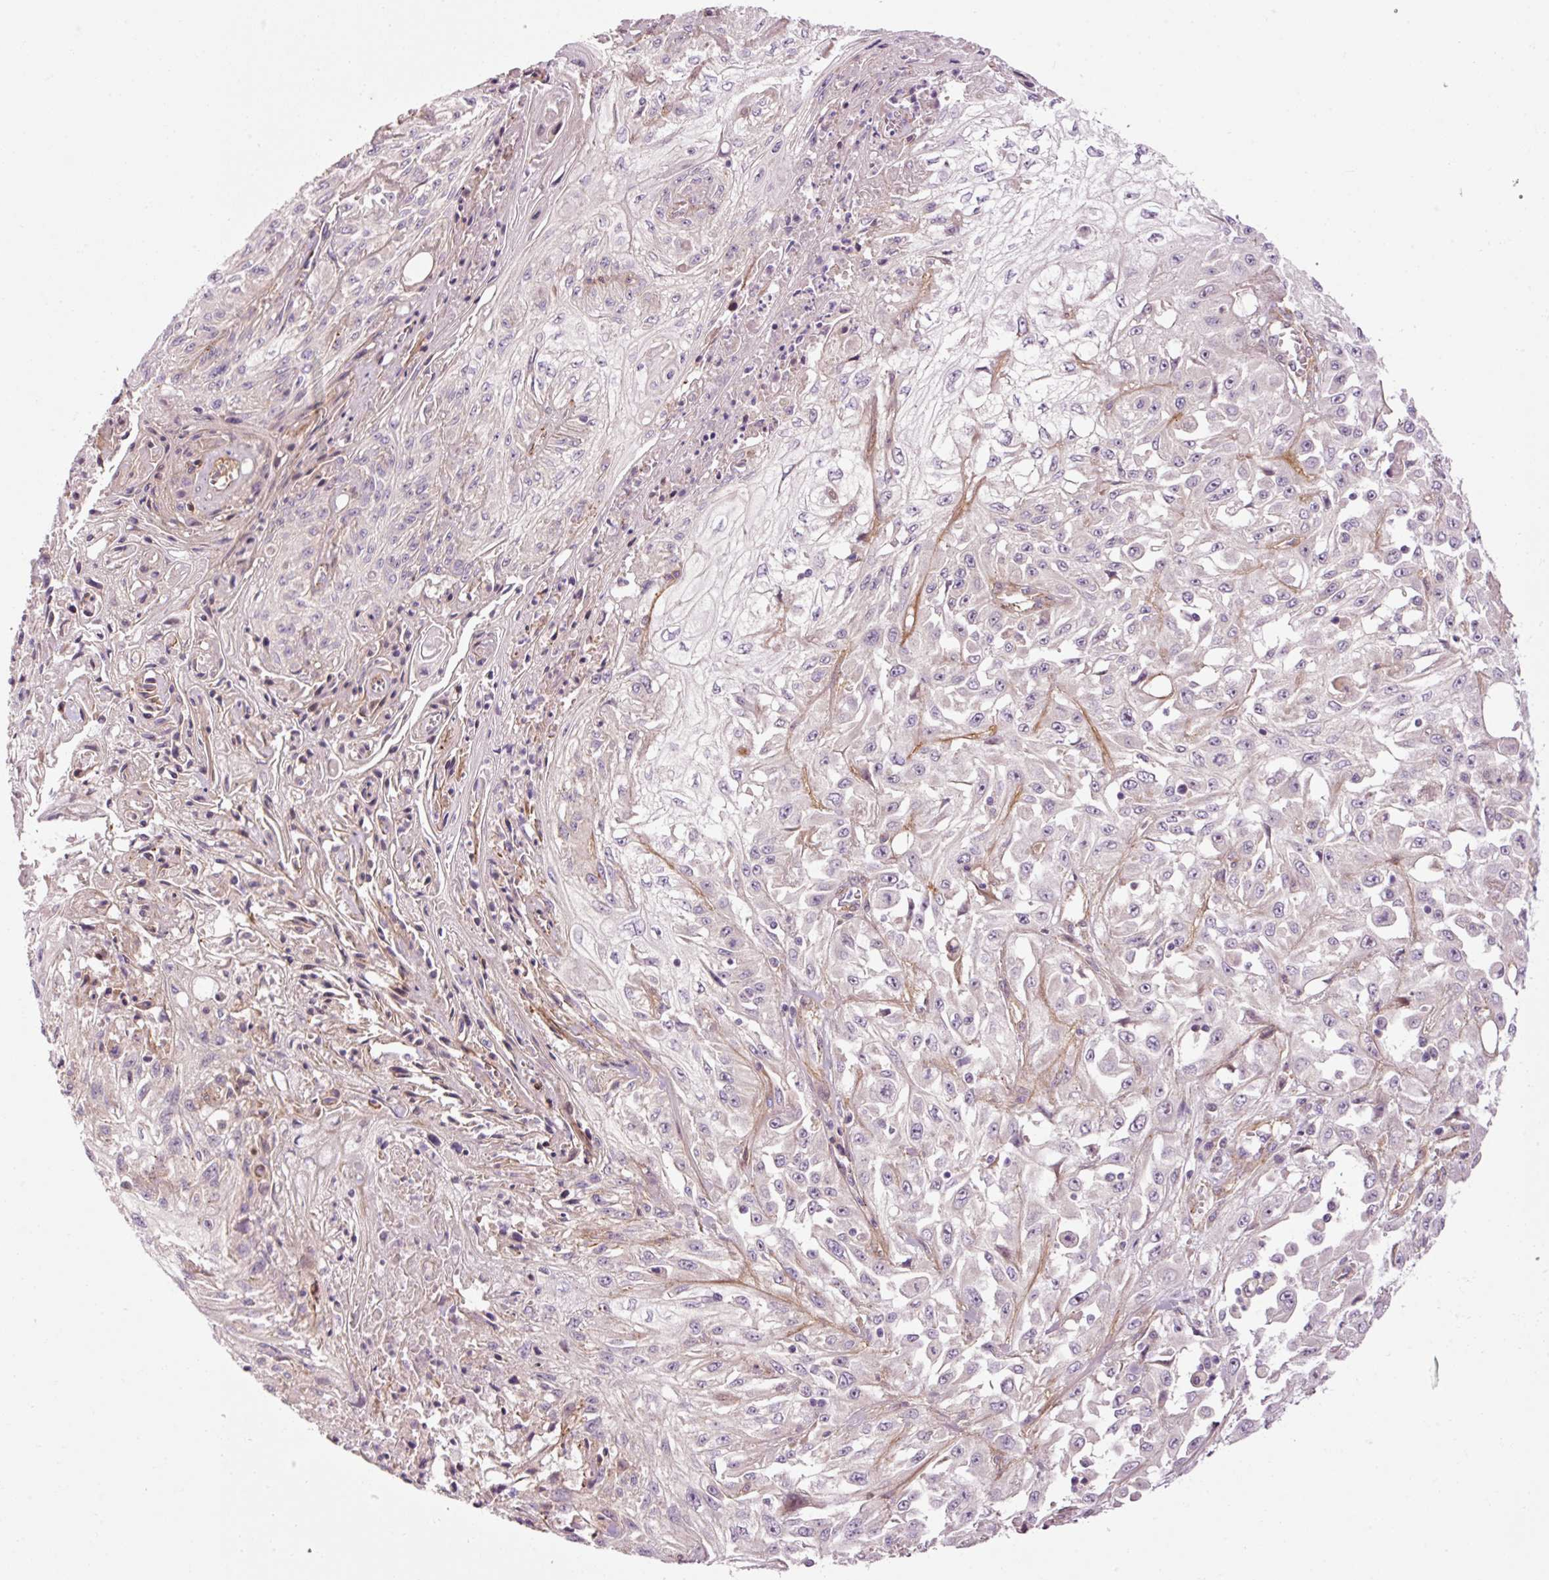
{"staining": {"intensity": "negative", "quantity": "none", "location": "none"}, "tissue": "skin cancer", "cell_type": "Tumor cells", "image_type": "cancer", "snomed": [{"axis": "morphology", "description": "Squamous cell carcinoma, NOS"}, {"axis": "morphology", "description": "Squamous cell carcinoma, metastatic, NOS"}, {"axis": "topography", "description": "Skin"}, {"axis": "topography", "description": "Lymph node"}], "caption": "An image of human skin cancer is negative for staining in tumor cells. Nuclei are stained in blue.", "gene": "ANKRD20A1", "patient": {"sex": "male", "age": 75}}